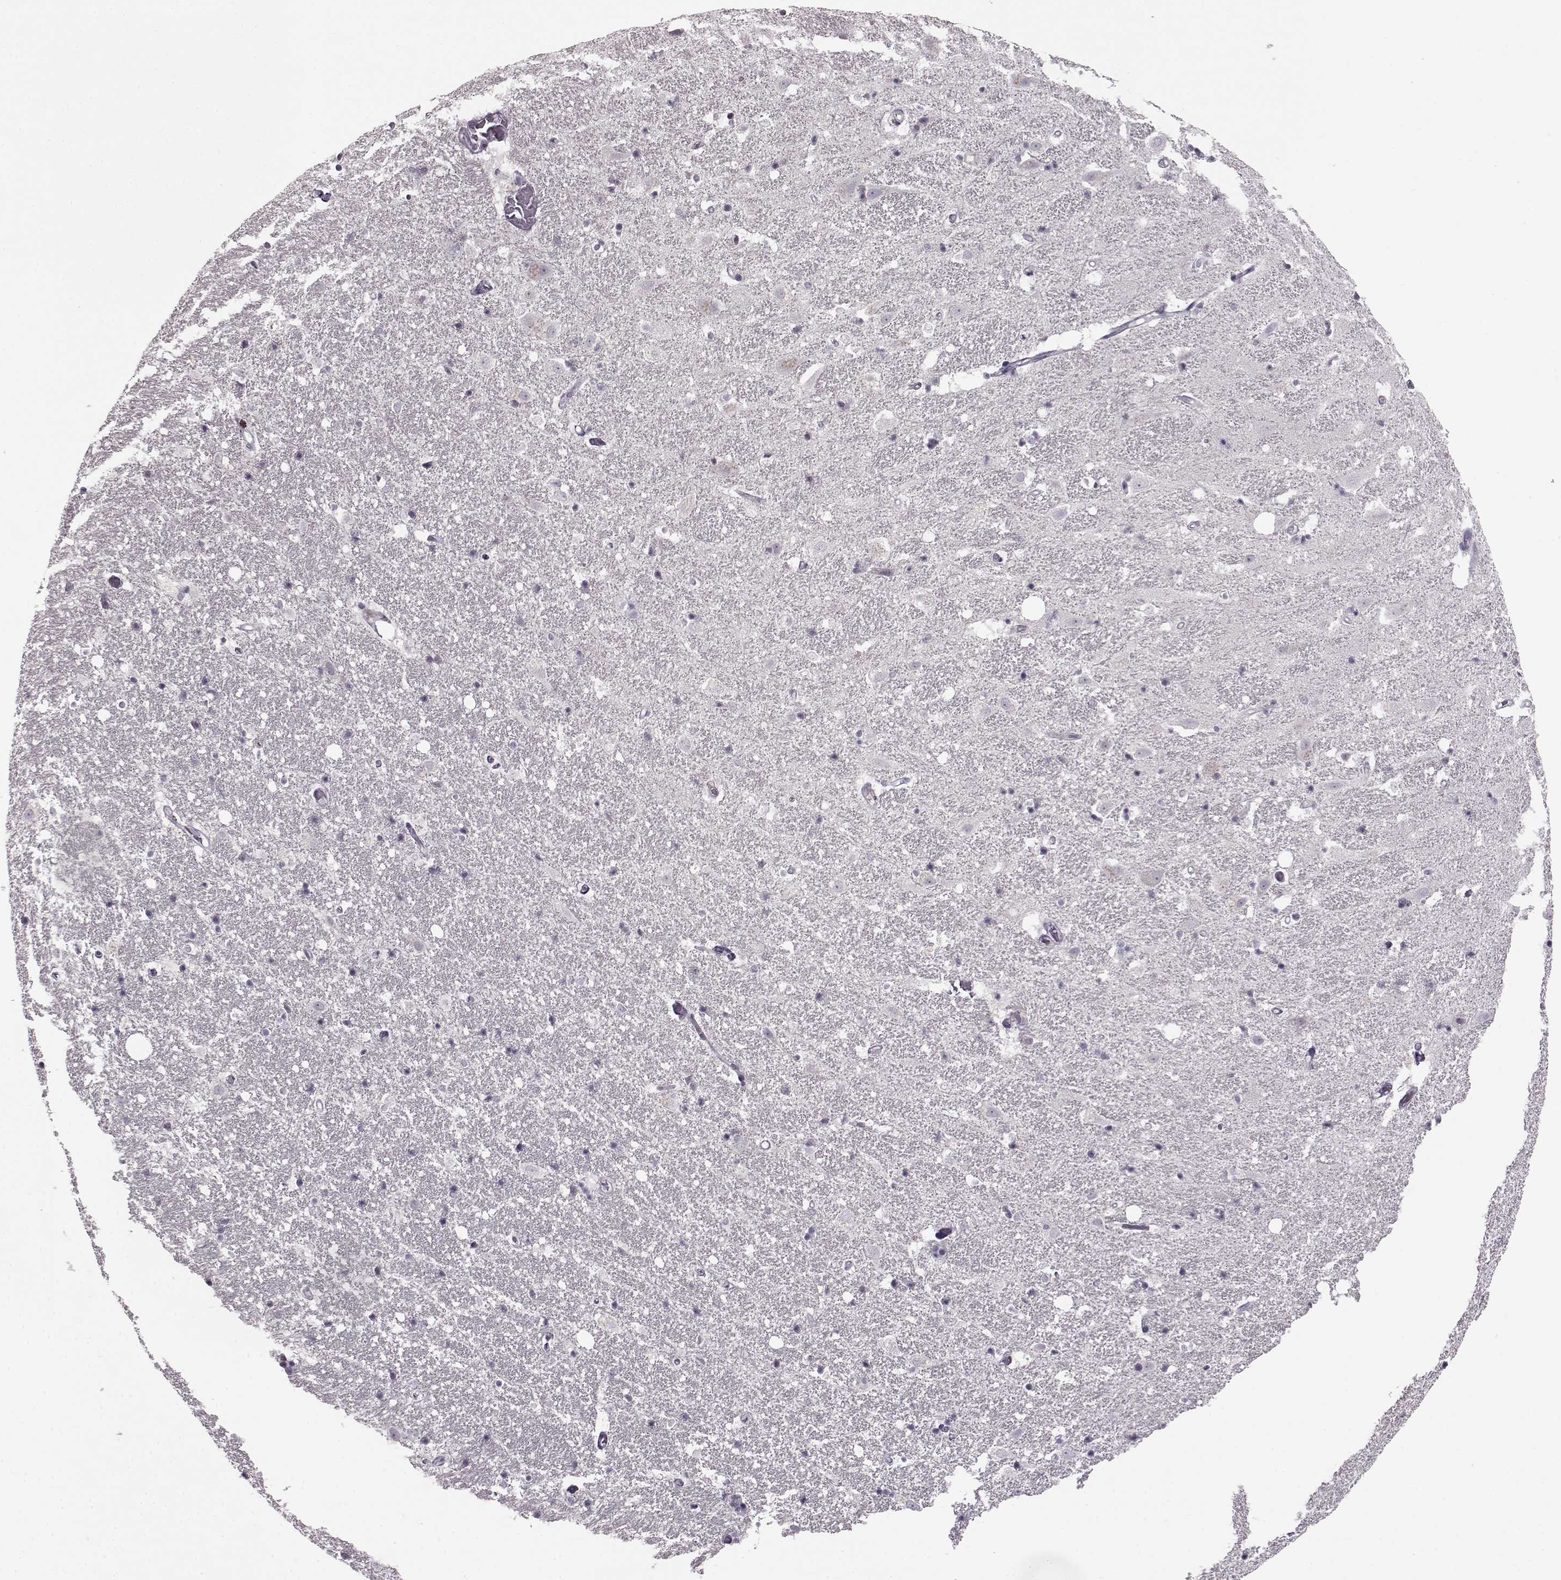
{"staining": {"intensity": "negative", "quantity": "none", "location": "none"}, "tissue": "hippocampus", "cell_type": "Glial cells", "image_type": "normal", "snomed": [{"axis": "morphology", "description": "Normal tissue, NOS"}, {"axis": "topography", "description": "Hippocampus"}], "caption": "This is an immunohistochemistry (IHC) image of normal hippocampus. There is no expression in glial cells.", "gene": "LHB", "patient": {"sex": "male", "age": 49}}